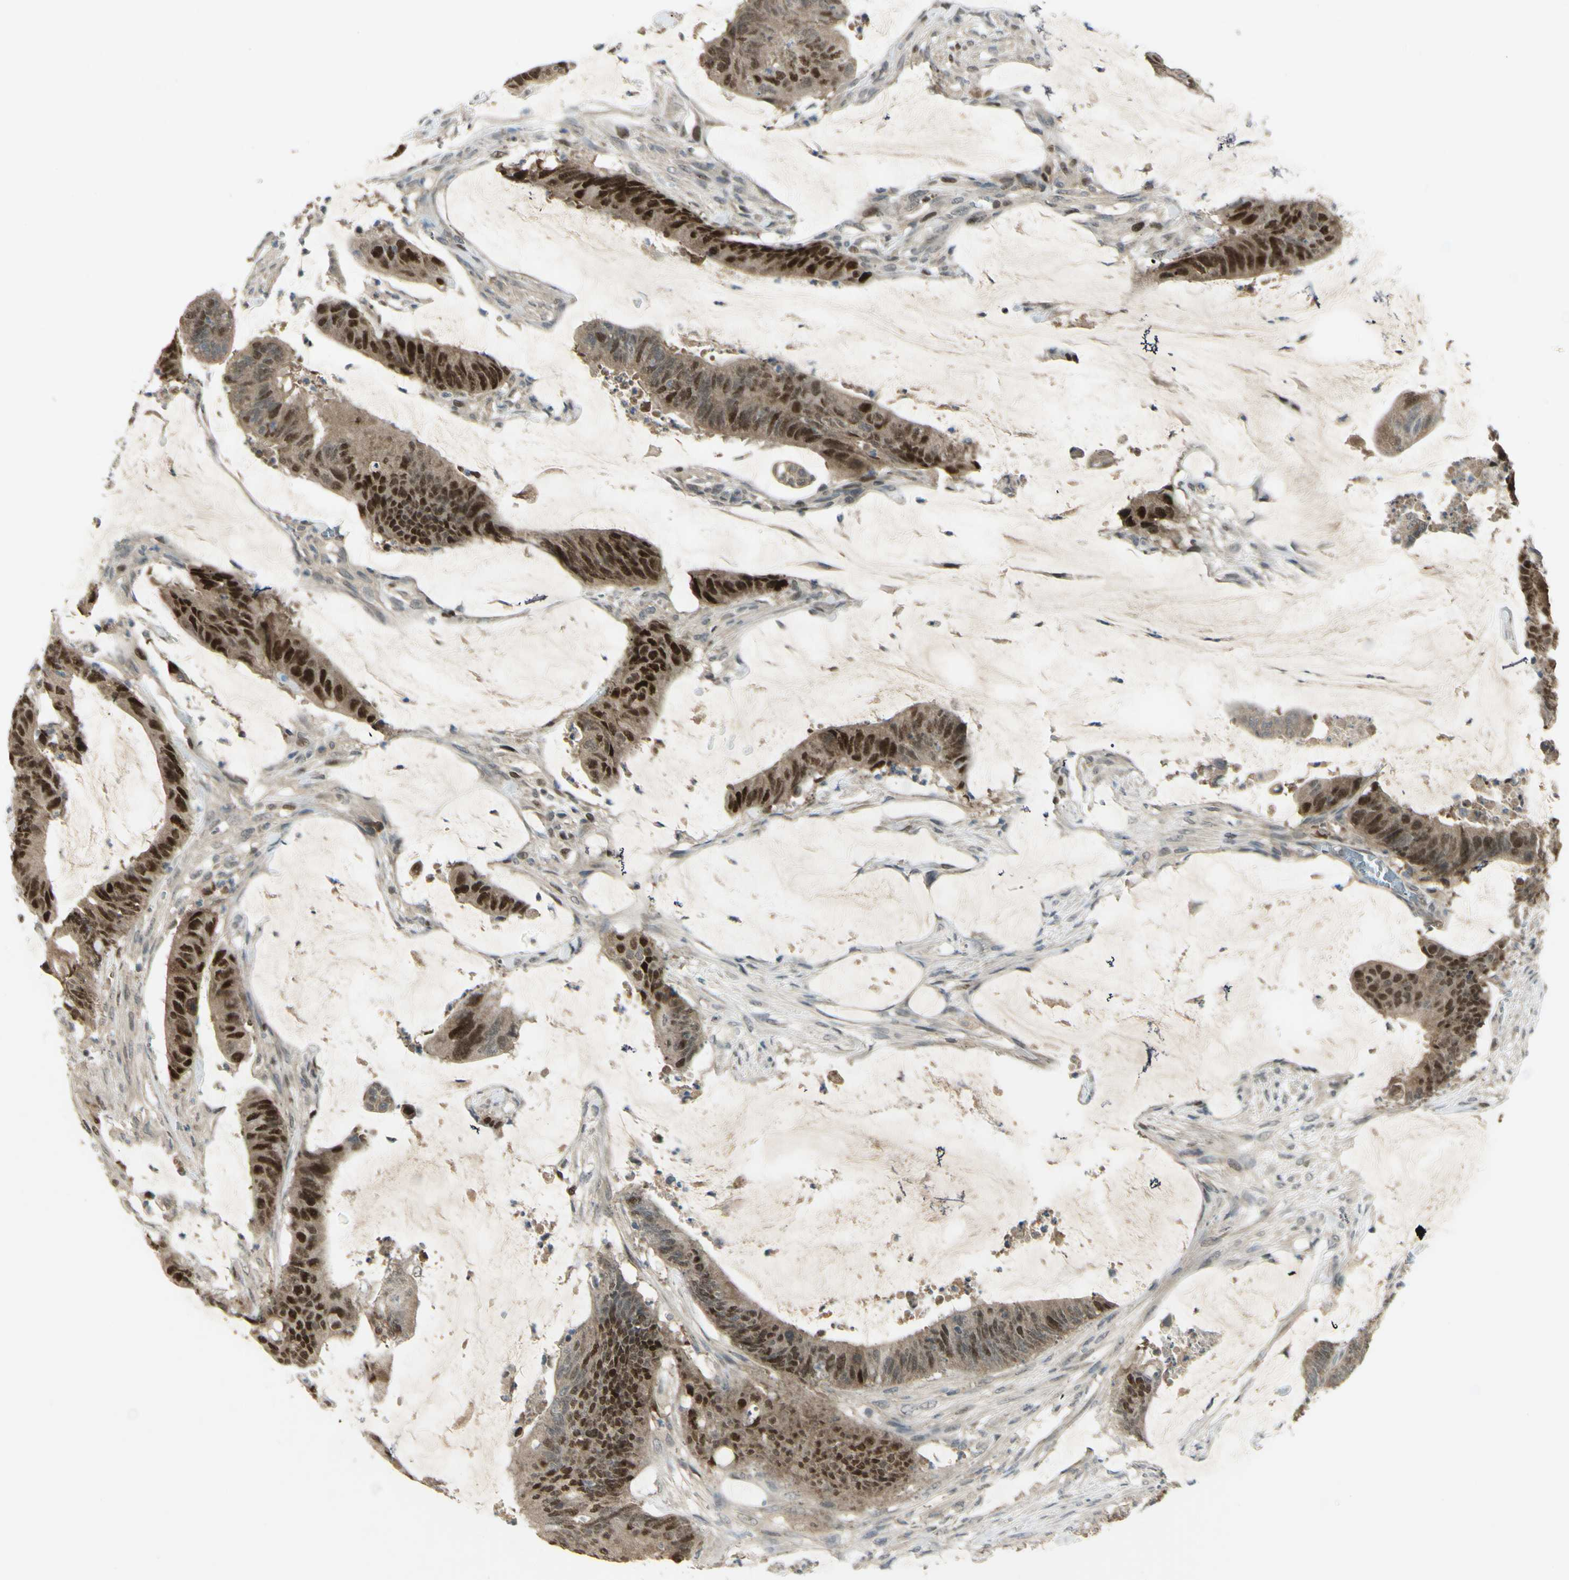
{"staining": {"intensity": "strong", "quantity": ">75%", "location": "nuclear"}, "tissue": "colorectal cancer", "cell_type": "Tumor cells", "image_type": "cancer", "snomed": [{"axis": "morphology", "description": "Adenocarcinoma, NOS"}, {"axis": "topography", "description": "Rectum"}], "caption": "A high amount of strong nuclear staining is present in approximately >75% of tumor cells in colorectal adenocarcinoma tissue.", "gene": "RAD18", "patient": {"sex": "female", "age": 66}}